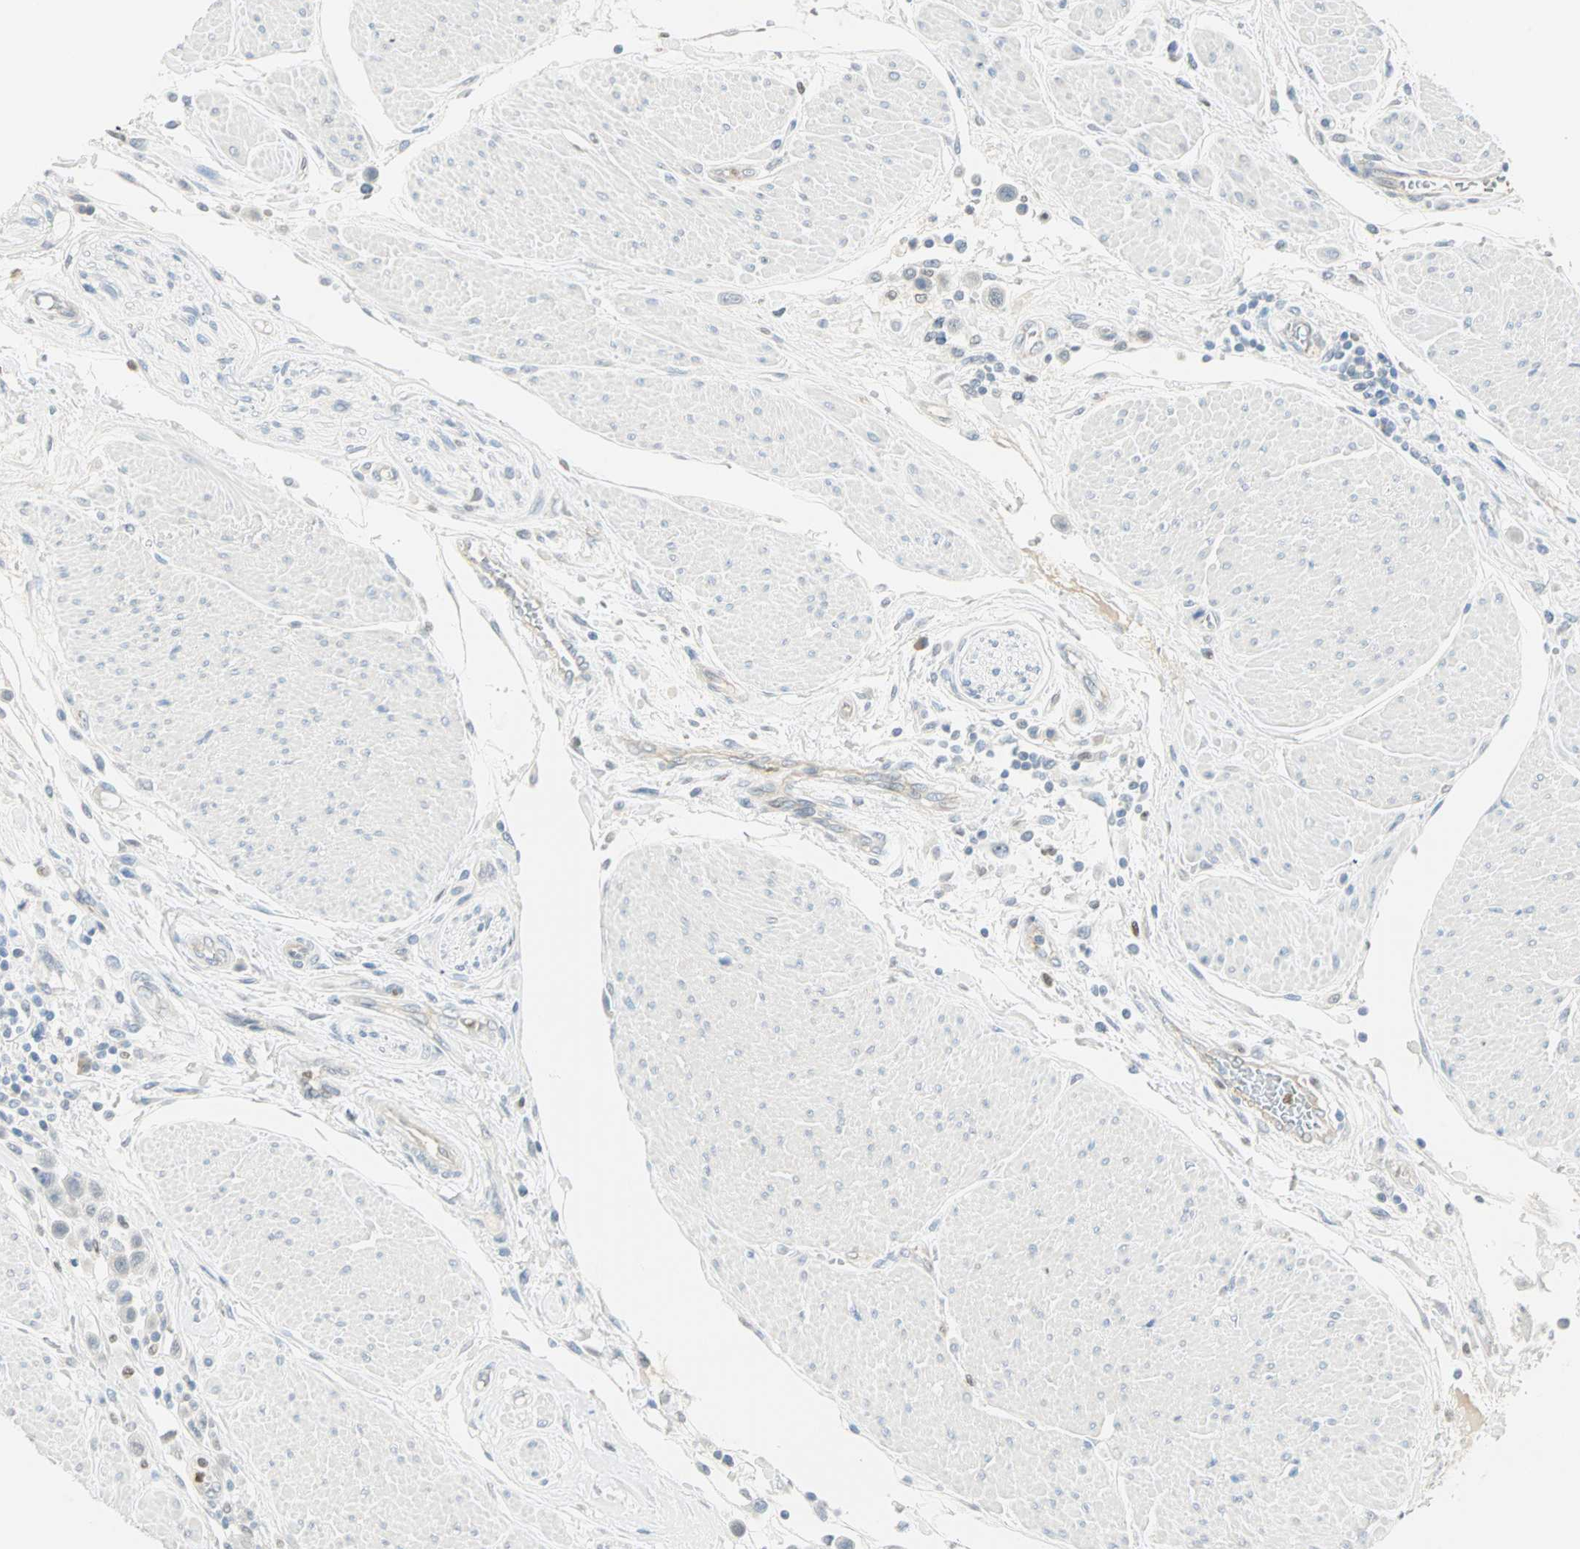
{"staining": {"intensity": "negative", "quantity": "none", "location": "none"}, "tissue": "urothelial cancer", "cell_type": "Tumor cells", "image_type": "cancer", "snomed": [{"axis": "morphology", "description": "Urothelial carcinoma, High grade"}, {"axis": "topography", "description": "Urinary bladder"}], "caption": "This photomicrograph is of urothelial cancer stained with immunohistochemistry to label a protein in brown with the nuclei are counter-stained blue. There is no staining in tumor cells.", "gene": "MLLT10", "patient": {"sex": "male", "age": 50}}